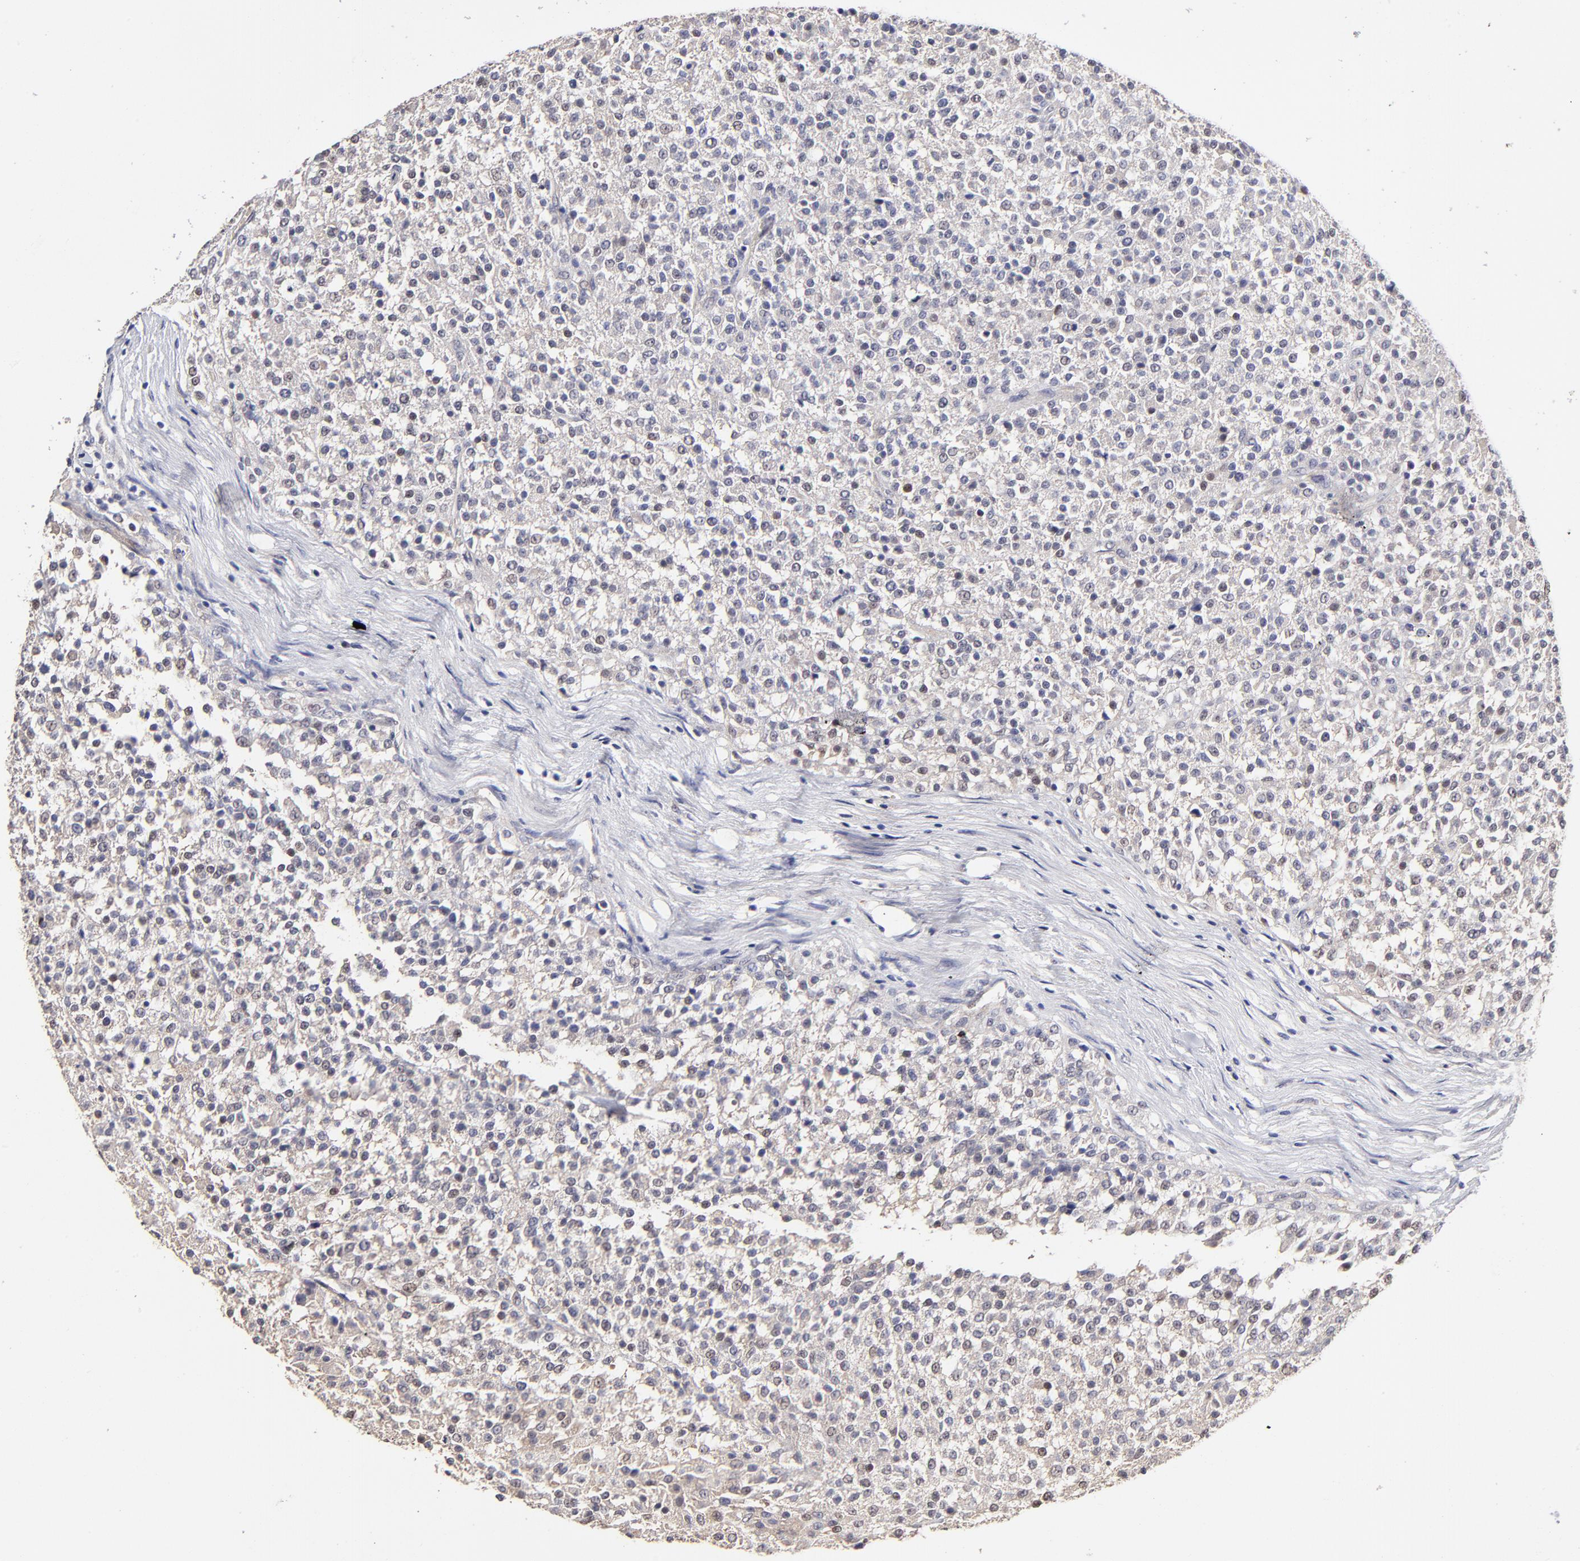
{"staining": {"intensity": "weak", "quantity": ">75%", "location": "cytoplasmic/membranous"}, "tissue": "testis cancer", "cell_type": "Tumor cells", "image_type": "cancer", "snomed": [{"axis": "morphology", "description": "Seminoma, NOS"}, {"axis": "topography", "description": "Testis"}], "caption": "Tumor cells reveal low levels of weak cytoplasmic/membranous staining in approximately >75% of cells in human testis cancer.", "gene": "ZNF10", "patient": {"sex": "male", "age": 59}}